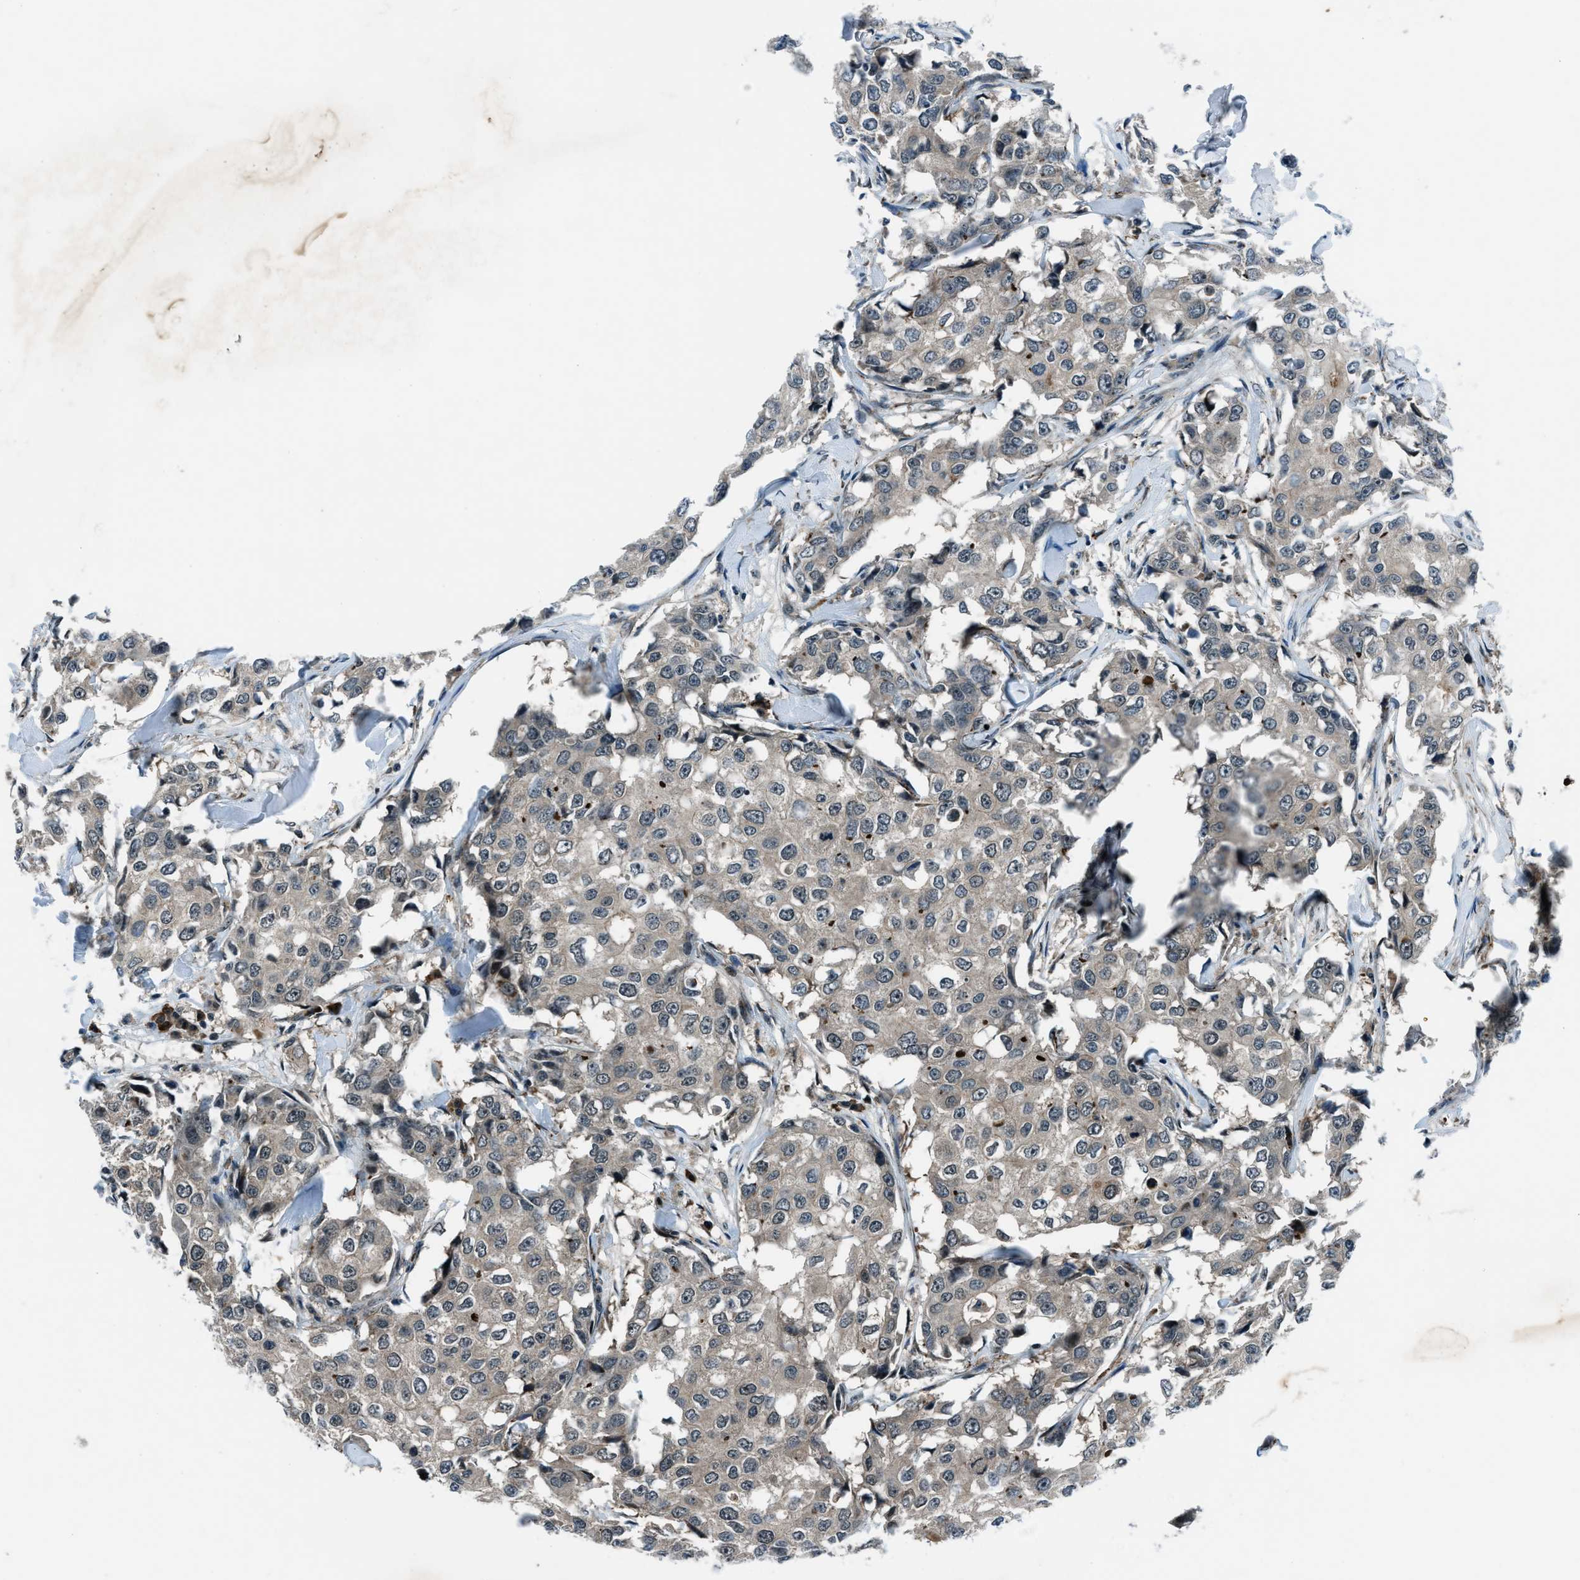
{"staining": {"intensity": "weak", "quantity": "25%-75%", "location": "cytoplasmic/membranous"}, "tissue": "breast cancer", "cell_type": "Tumor cells", "image_type": "cancer", "snomed": [{"axis": "morphology", "description": "Duct carcinoma"}, {"axis": "topography", "description": "Breast"}], "caption": "Immunohistochemical staining of human breast invasive ductal carcinoma displays weak cytoplasmic/membranous protein expression in about 25%-75% of tumor cells. The staining was performed using DAB (3,3'-diaminobenzidine) to visualize the protein expression in brown, while the nuclei were stained in blue with hematoxylin (Magnification: 20x).", "gene": "ACTL9", "patient": {"sex": "female", "age": 27}}